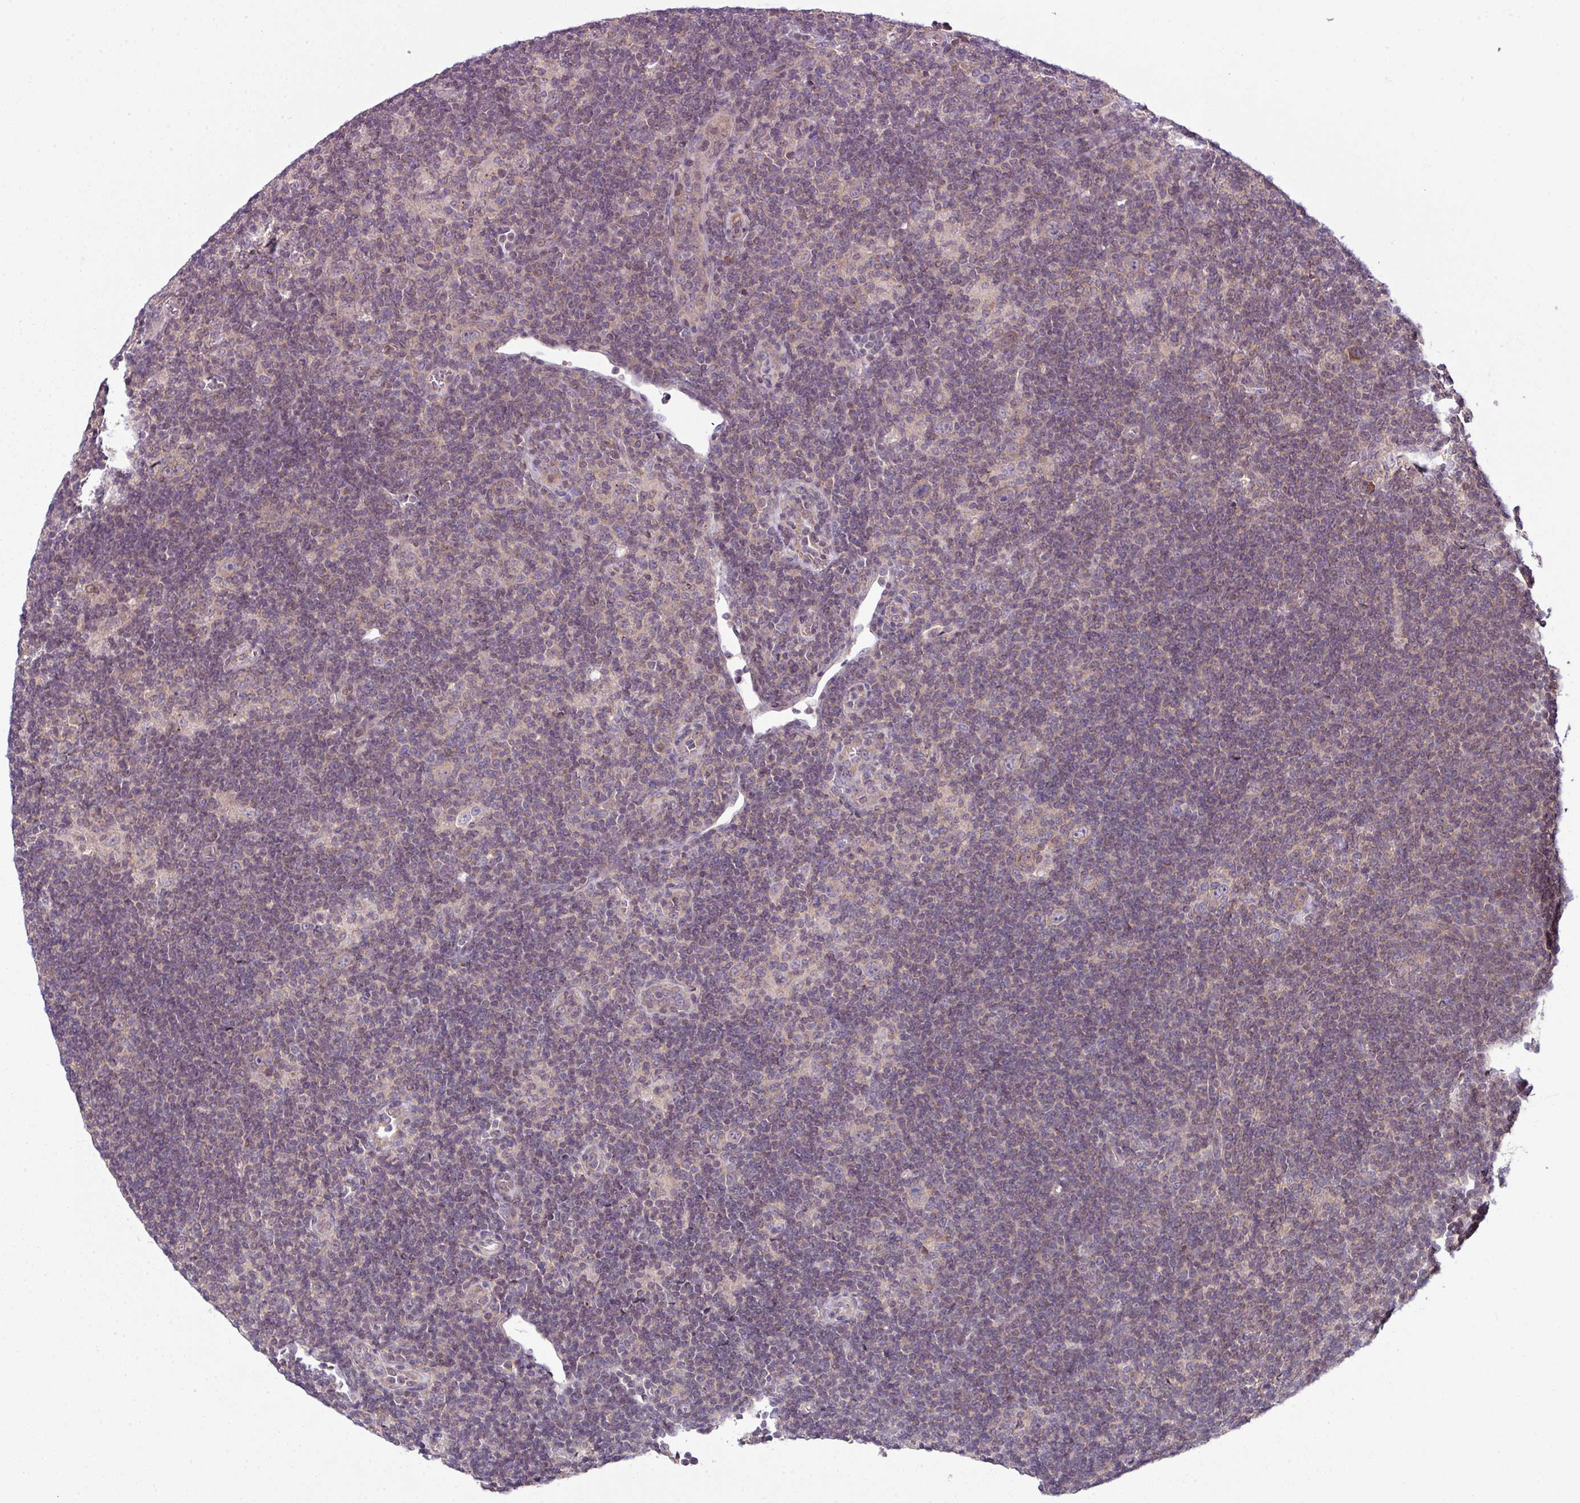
{"staining": {"intensity": "weak", "quantity": "25%-75%", "location": "cytoplasmic/membranous"}, "tissue": "lymphoma", "cell_type": "Tumor cells", "image_type": "cancer", "snomed": [{"axis": "morphology", "description": "Hodgkin's disease, NOS"}, {"axis": "topography", "description": "Lymph node"}], "caption": "Protein expression by immunohistochemistry exhibits weak cytoplasmic/membranous expression in about 25%-75% of tumor cells in Hodgkin's disease.", "gene": "DERPC", "patient": {"sex": "female", "age": 57}}